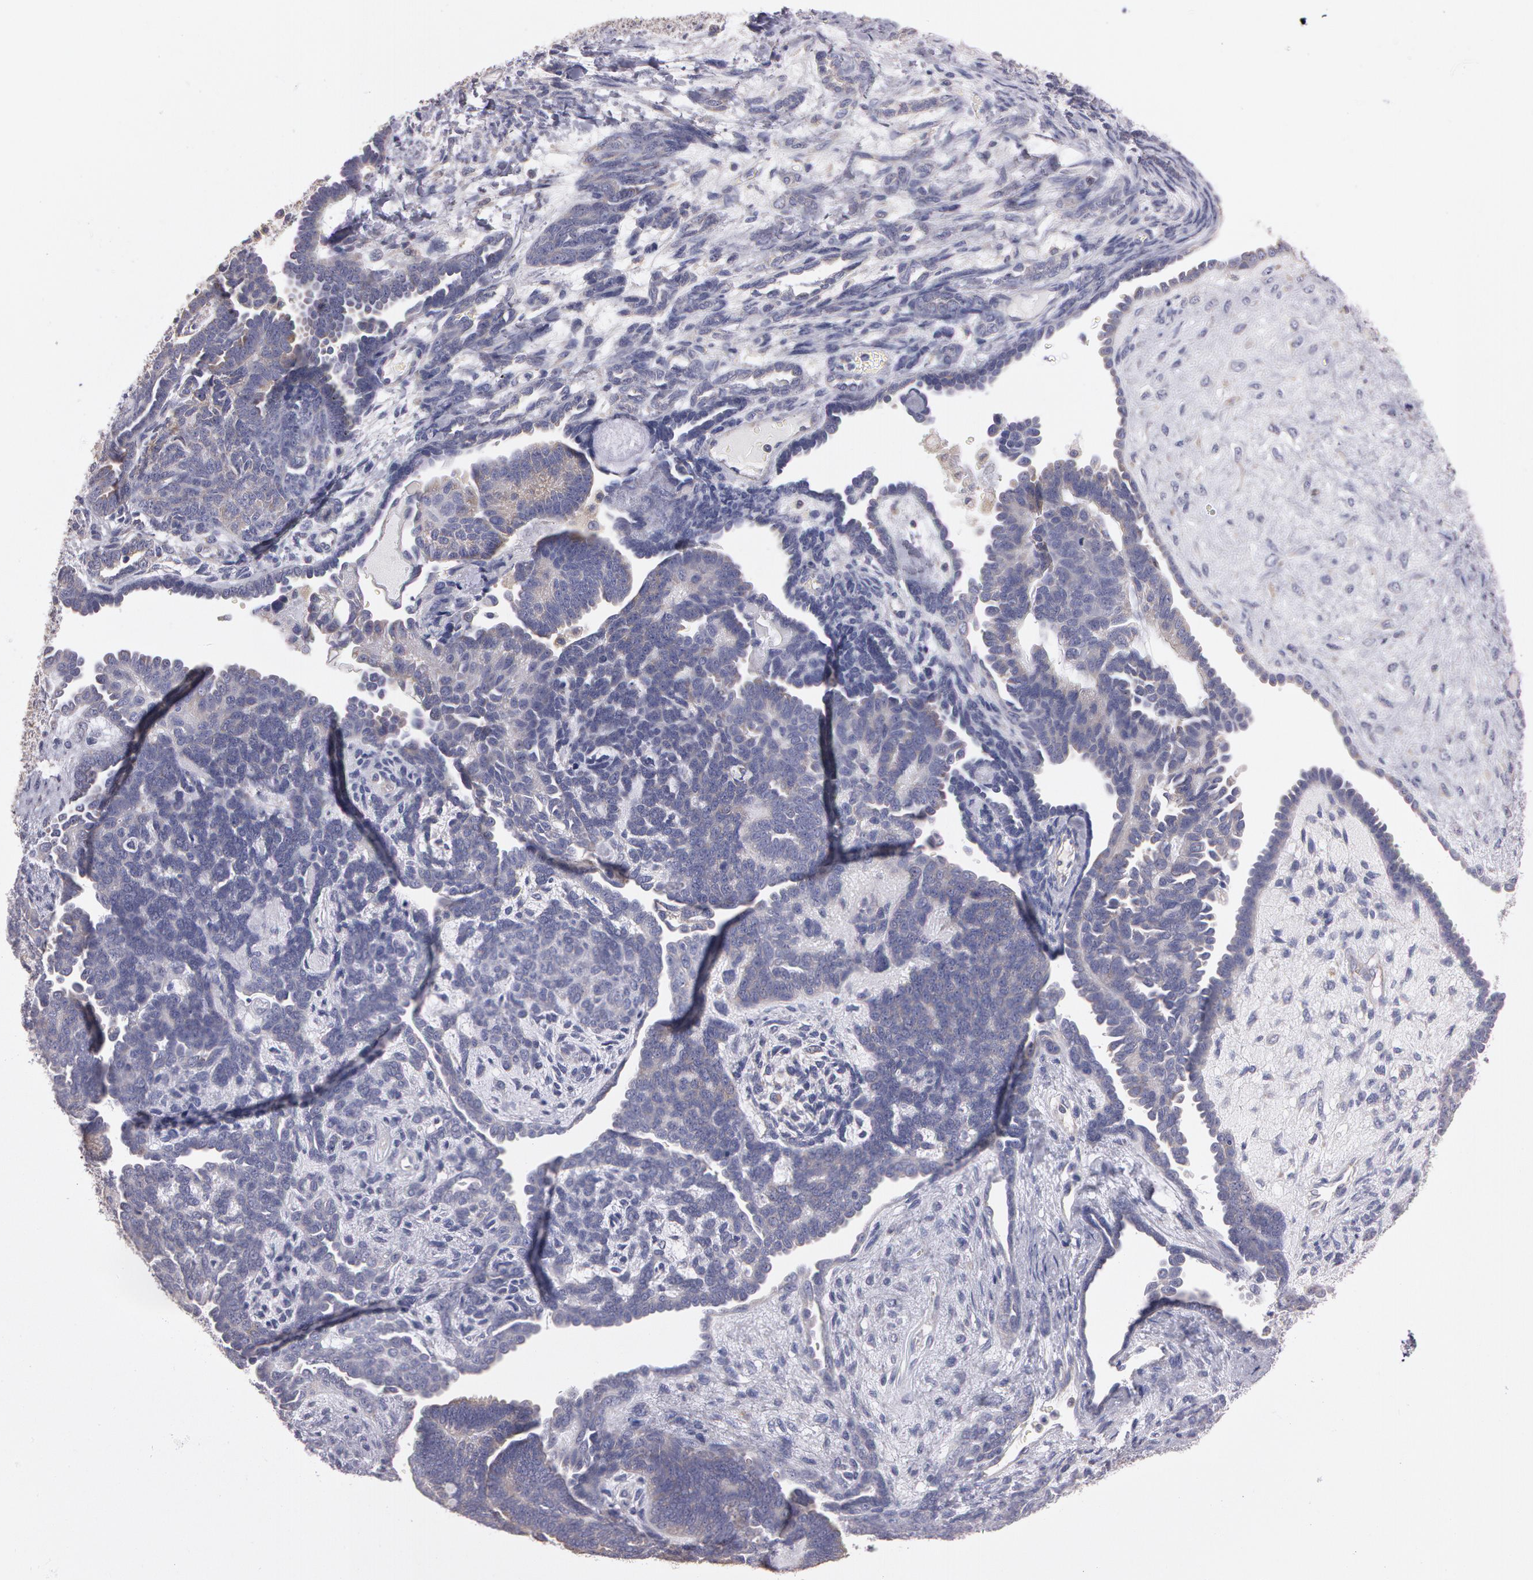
{"staining": {"intensity": "weak", "quantity": "25%-75%", "location": "cytoplasmic/membranous"}, "tissue": "endometrial cancer", "cell_type": "Tumor cells", "image_type": "cancer", "snomed": [{"axis": "morphology", "description": "Neoplasm, malignant, NOS"}, {"axis": "topography", "description": "Endometrium"}], "caption": "High-power microscopy captured an IHC image of endometrial cancer, revealing weak cytoplasmic/membranous expression in approximately 25%-75% of tumor cells. (DAB IHC, brown staining for protein, blue staining for nuclei).", "gene": "NEK9", "patient": {"sex": "female", "age": 74}}